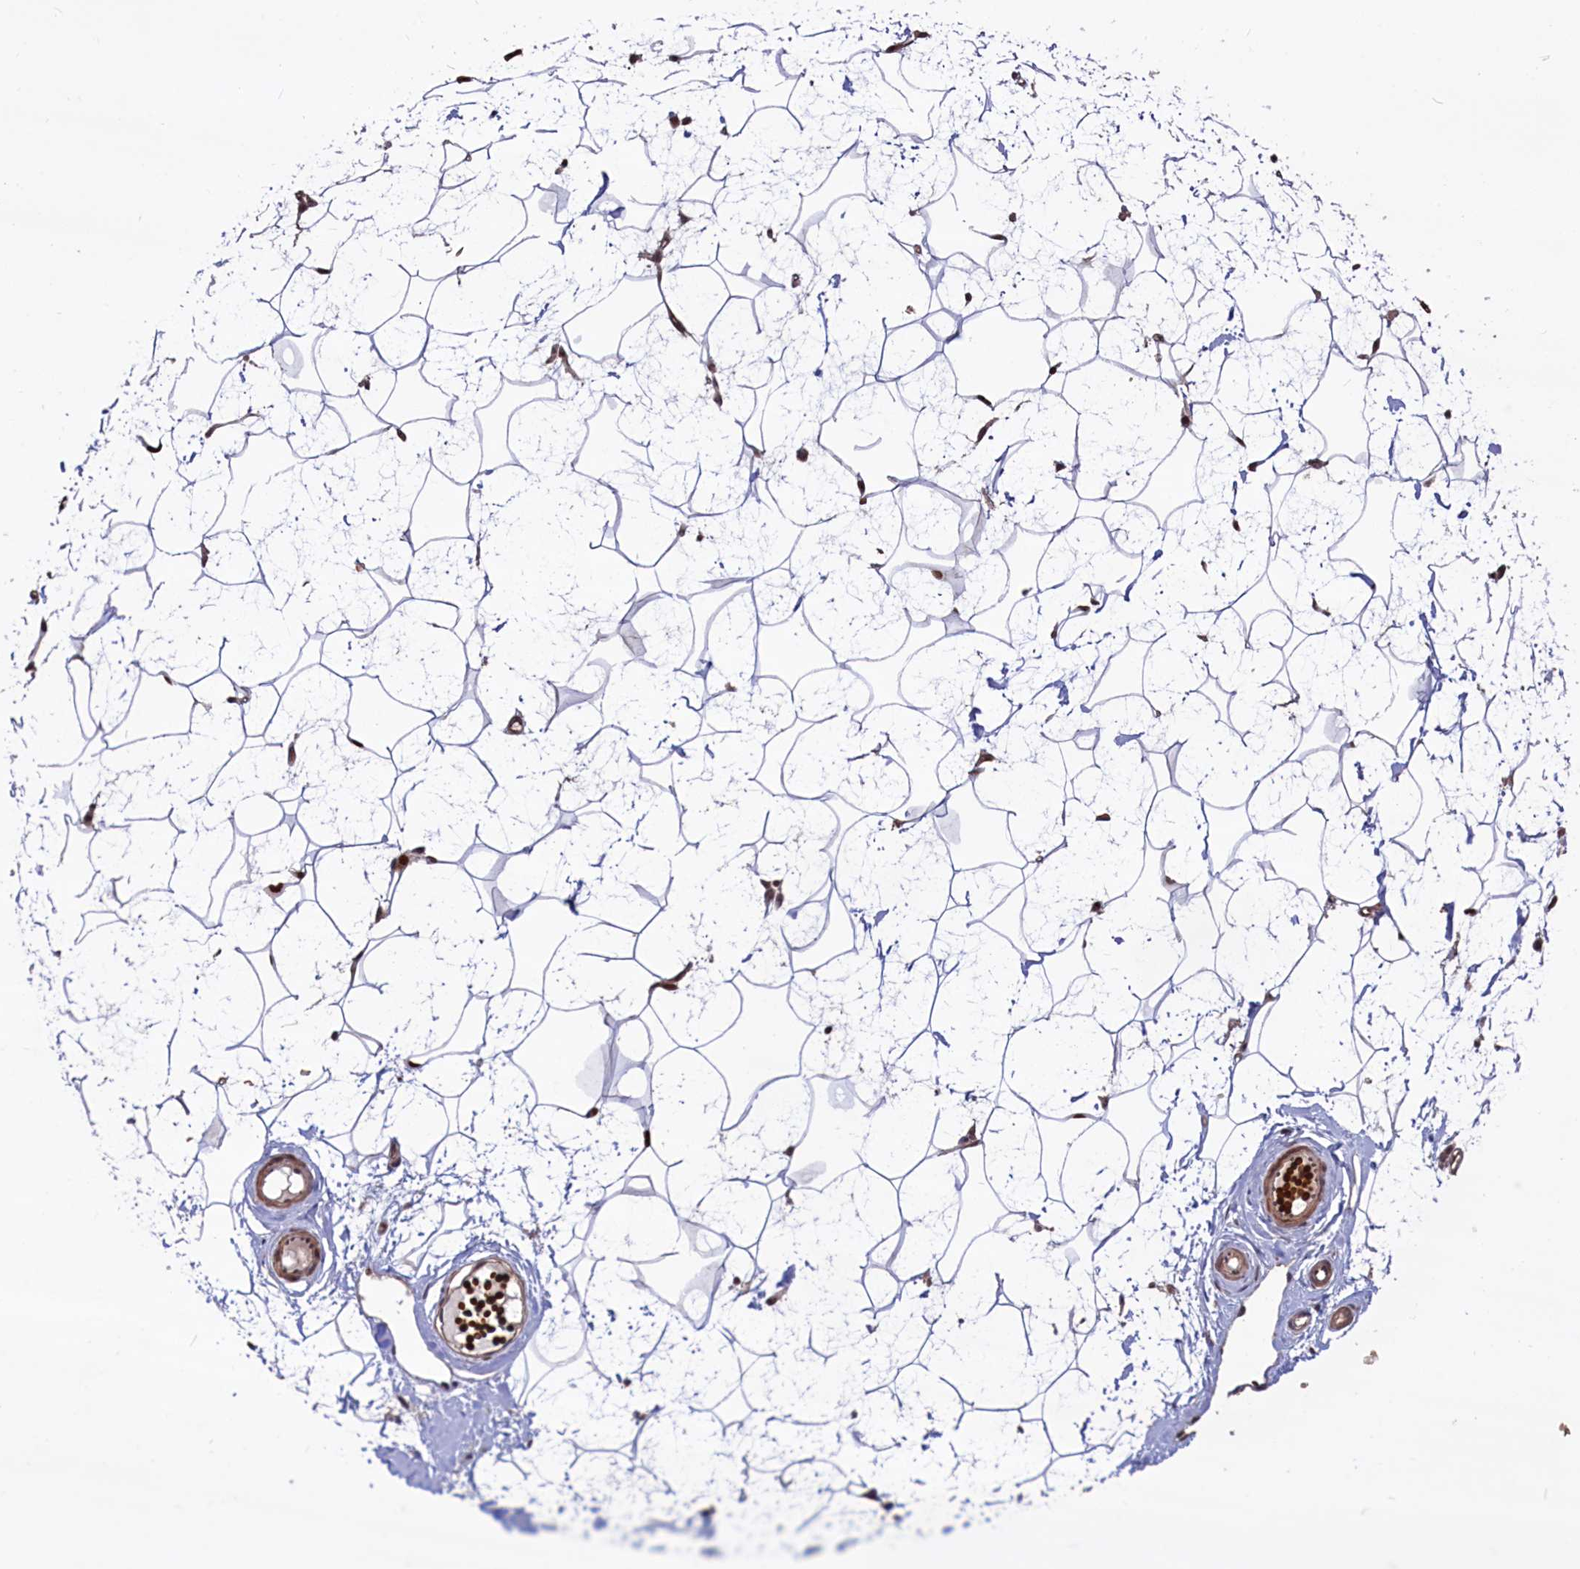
{"staining": {"intensity": "moderate", "quantity": ">75%", "location": "cytoplasmic/membranous,nuclear"}, "tissue": "breast", "cell_type": "Adipocytes", "image_type": "normal", "snomed": [{"axis": "morphology", "description": "Normal tissue, NOS"}, {"axis": "morphology", "description": "Adenoma, NOS"}, {"axis": "topography", "description": "Breast"}], "caption": "The histopathology image reveals immunohistochemical staining of normal breast. There is moderate cytoplasmic/membranous,nuclear positivity is identified in approximately >75% of adipocytes. The staining is performed using DAB (3,3'-diaminobenzidine) brown chromogen to label protein expression. The nuclei are counter-stained blue using hematoxylin.", "gene": "SHFL", "patient": {"sex": "female", "age": 23}}